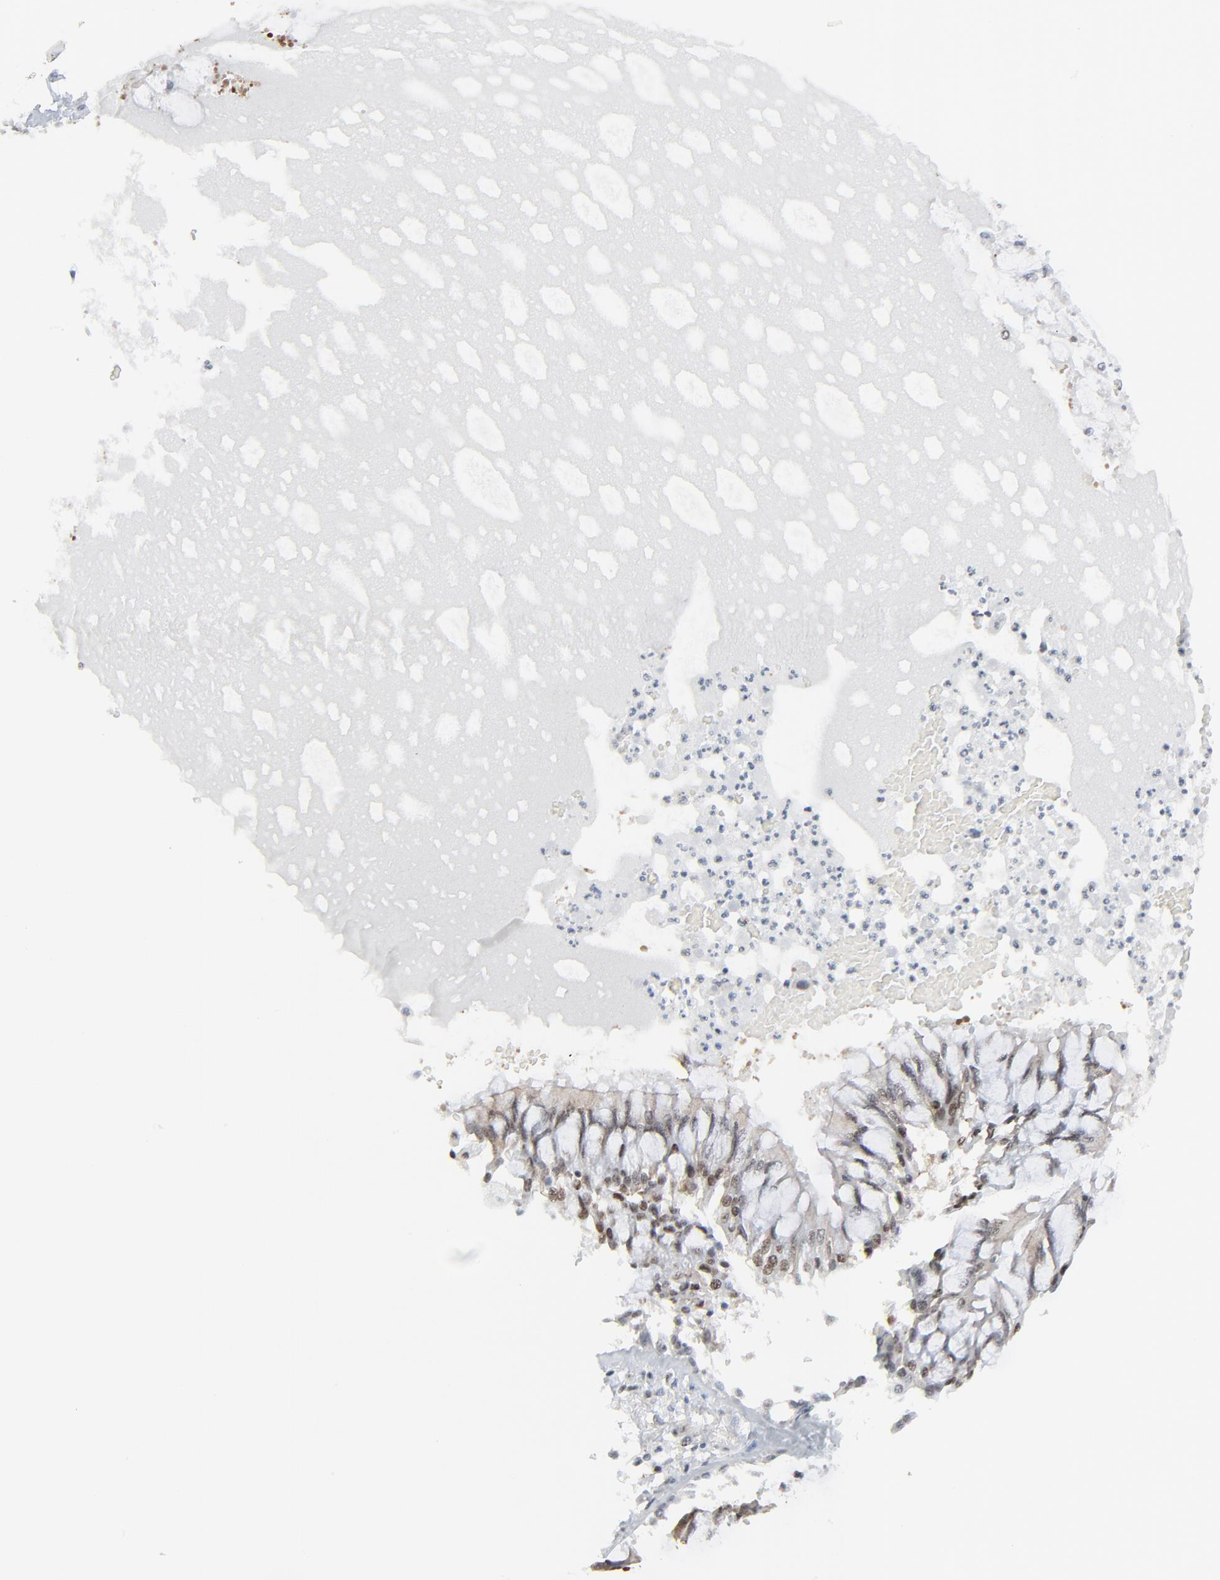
{"staining": {"intensity": "moderate", "quantity": ">75%", "location": "nuclear"}, "tissue": "bronchus", "cell_type": "Respiratory epithelial cells", "image_type": "normal", "snomed": [{"axis": "morphology", "description": "Normal tissue, NOS"}, {"axis": "topography", "description": "Cartilage tissue"}, {"axis": "topography", "description": "Bronchus"}, {"axis": "topography", "description": "Lung"}], "caption": "Brown immunohistochemical staining in benign human bronchus demonstrates moderate nuclear staining in approximately >75% of respiratory epithelial cells.", "gene": "FBXO28", "patient": {"sex": "female", "age": 49}}